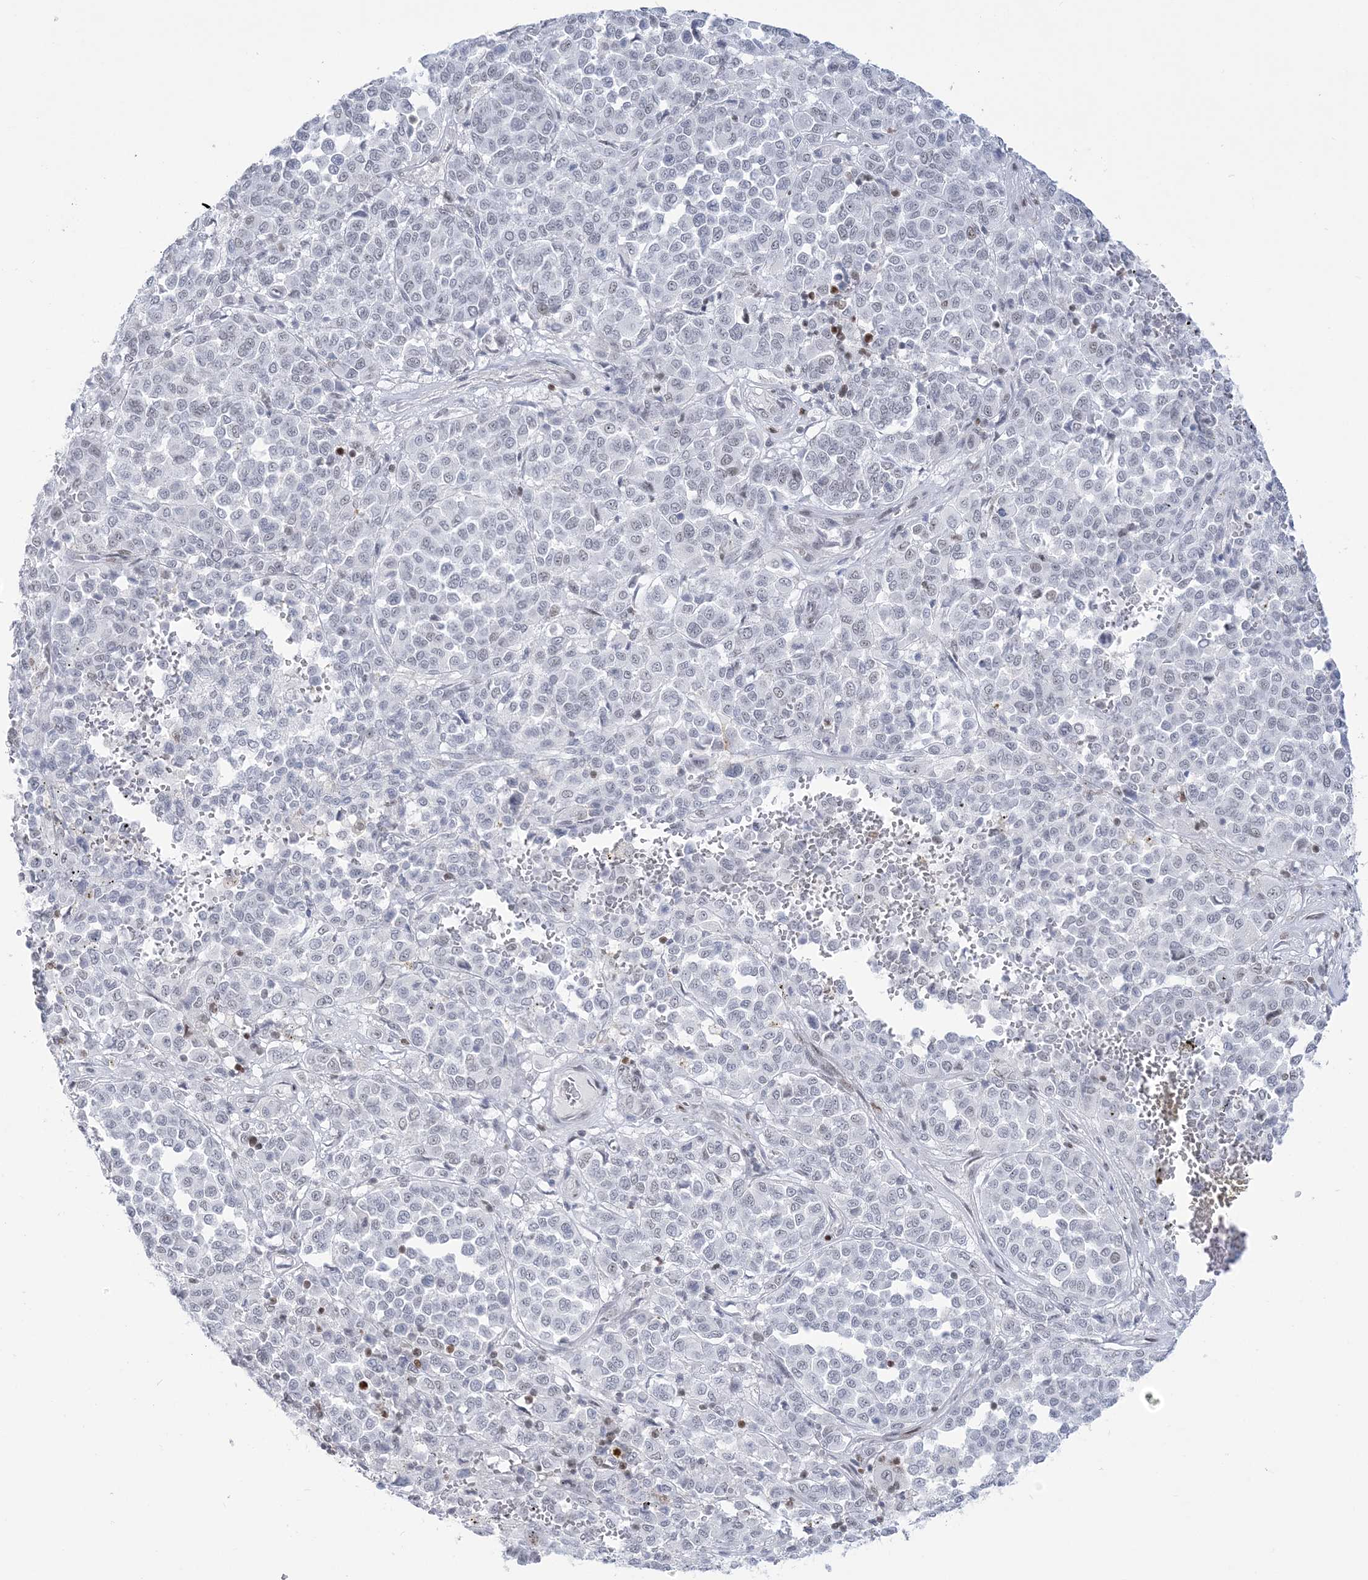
{"staining": {"intensity": "negative", "quantity": "none", "location": "none"}, "tissue": "melanoma", "cell_type": "Tumor cells", "image_type": "cancer", "snomed": [{"axis": "morphology", "description": "Malignant melanoma, Metastatic site"}, {"axis": "topography", "description": "Pancreas"}], "caption": "This is a photomicrograph of immunohistochemistry (IHC) staining of melanoma, which shows no staining in tumor cells.", "gene": "DDX21", "patient": {"sex": "female", "age": 30}}